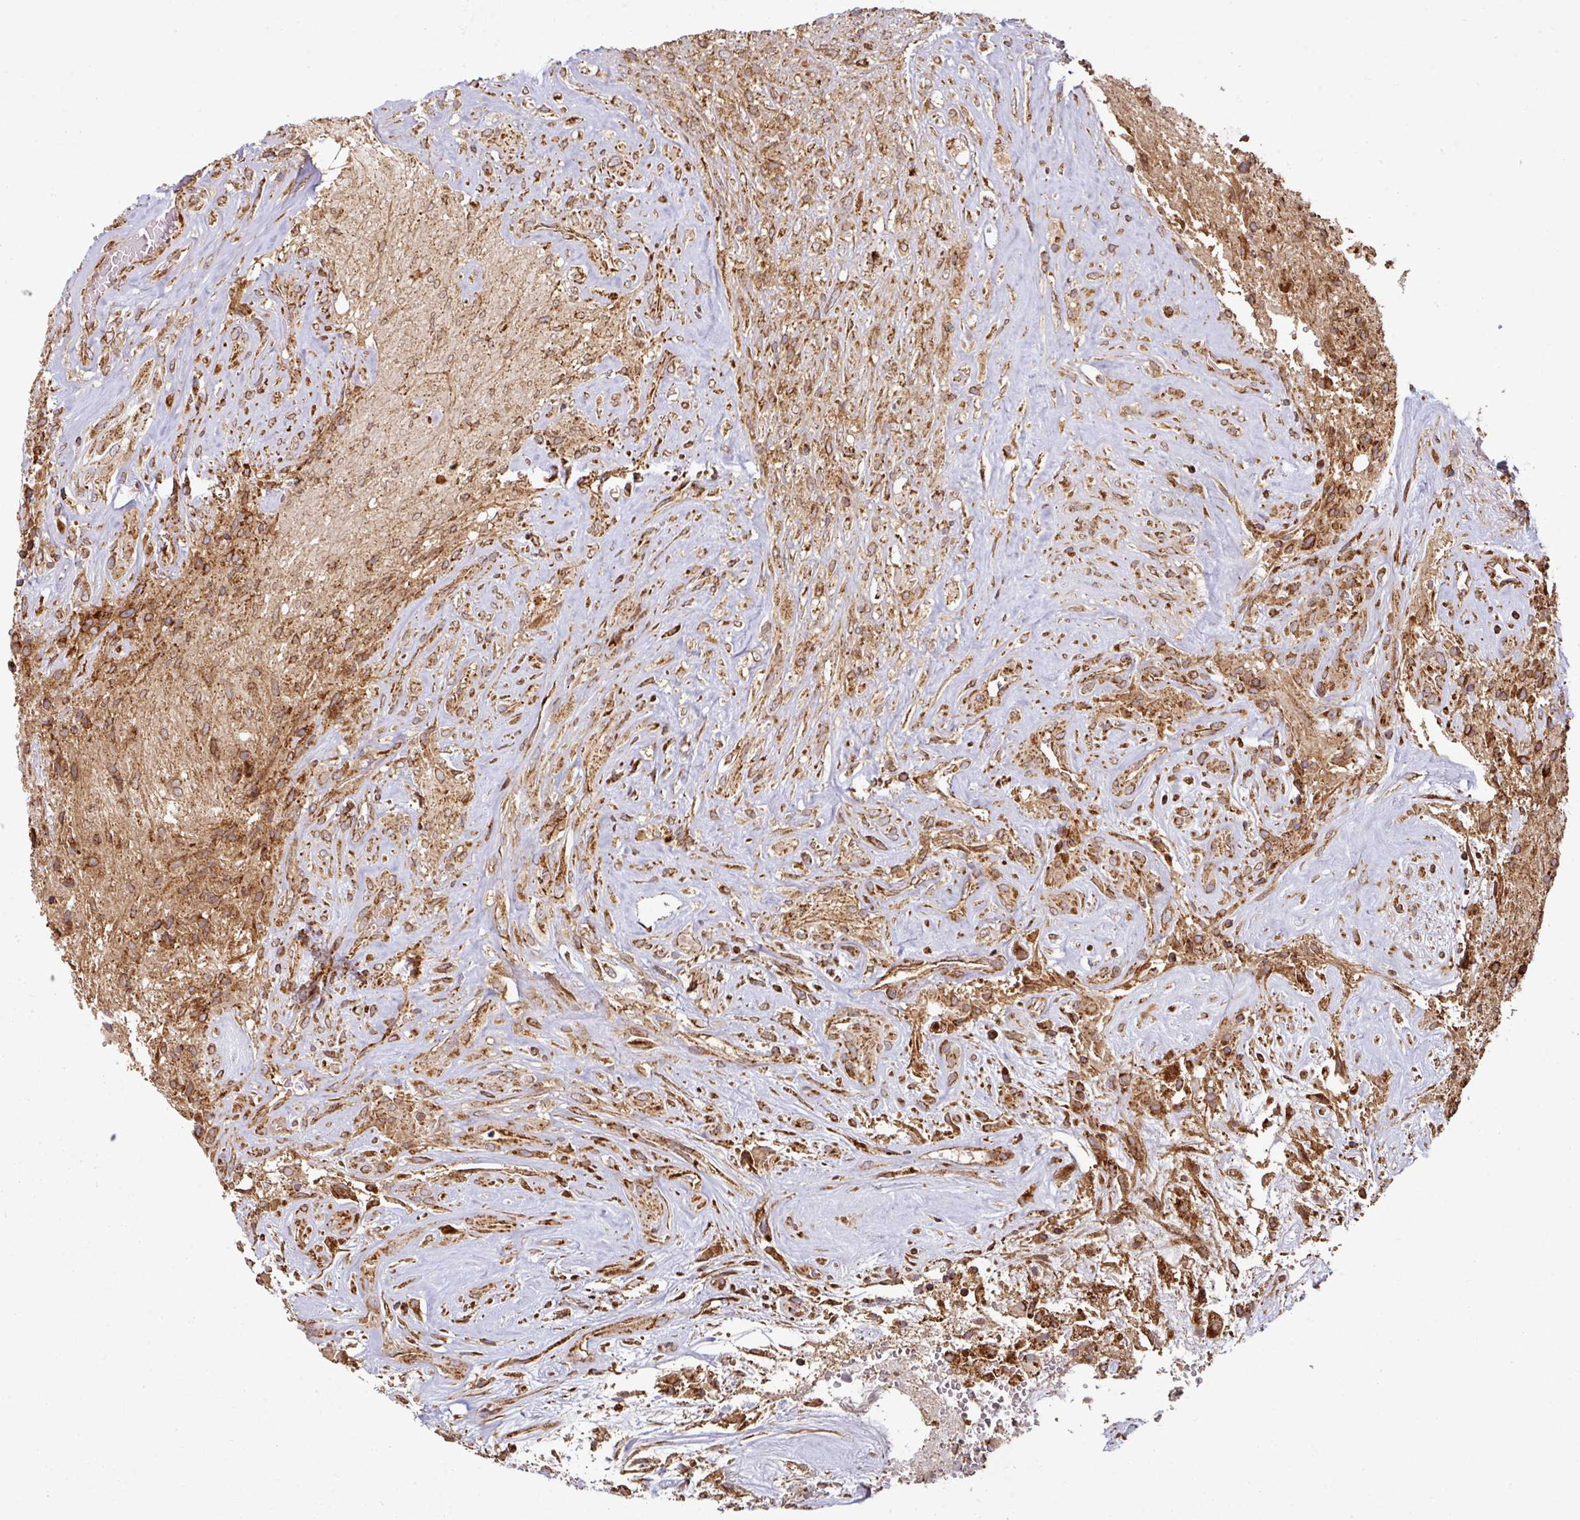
{"staining": {"intensity": "moderate", "quantity": ">75%", "location": "cytoplasmic/membranous"}, "tissue": "glioma", "cell_type": "Tumor cells", "image_type": "cancer", "snomed": [{"axis": "morphology", "description": "Glioma, malignant, High grade"}, {"axis": "topography", "description": "Brain"}], "caption": "Malignant glioma (high-grade) stained with a protein marker shows moderate staining in tumor cells.", "gene": "TRAP1", "patient": {"sex": "male", "age": 56}}